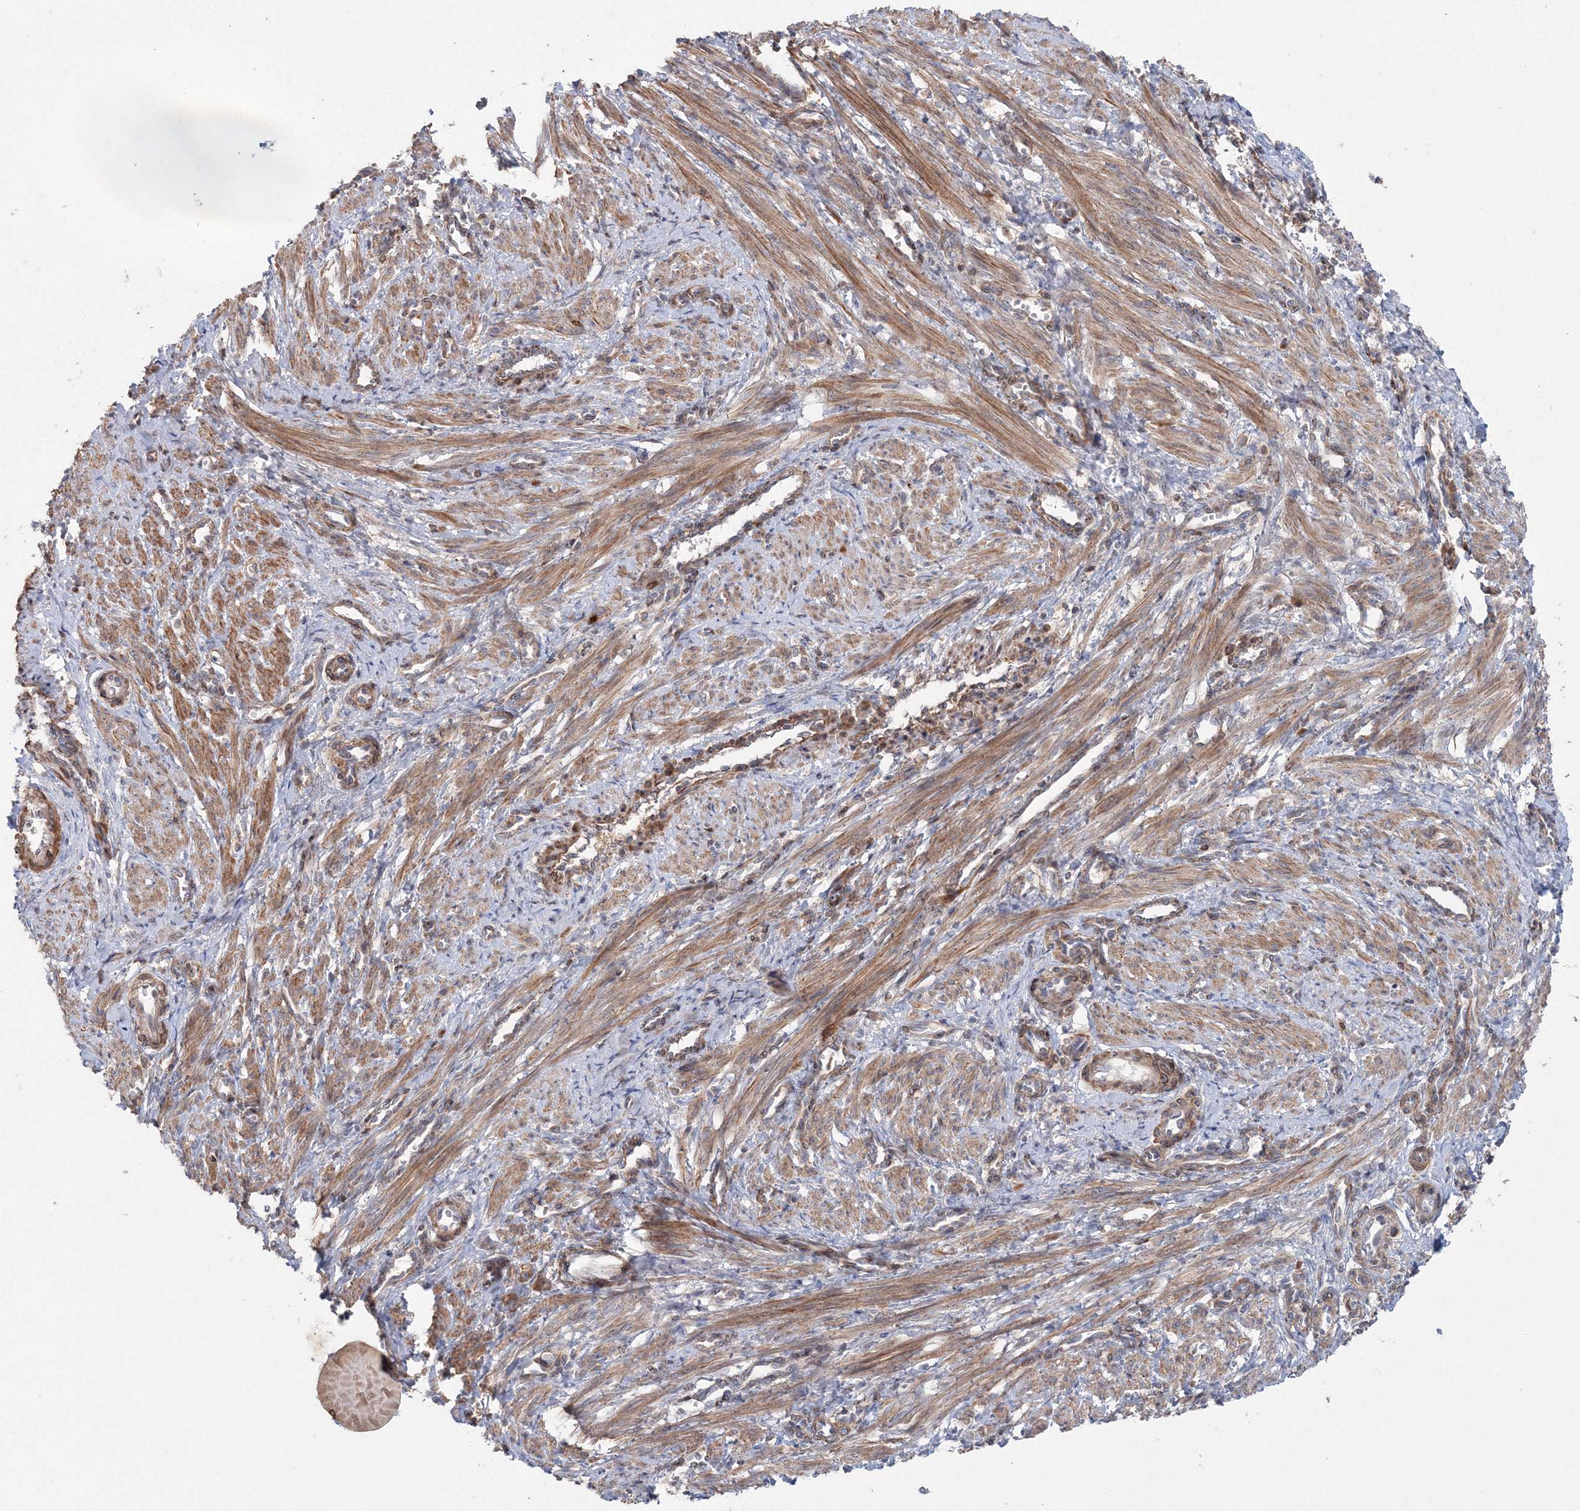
{"staining": {"intensity": "moderate", "quantity": ">75%", "location": "cytoplasmic/membranous"}, "tissue": "smooth muscle", "cell_type": "Smooth muscle cells", "image_type": "normal", "snomed": [{"axis": "morphology", "description": "Normal tissue, NOS"}, {"axis": "topography", "description": "Endometrium"}], "caption": "A high-resolution photomicrograph shows immunohistochemistry staining of unremarkable smooth muscle, which displays moderate cytoplasmic/membranous positivity in about >75% of smooth muscle cells. (Stains: DAB in brown, nuclei in blue, Microscopy: brightfield microscopy at high magnification).", "gene": "NOA1", "patient": {"sex": "female", "age": 33}}